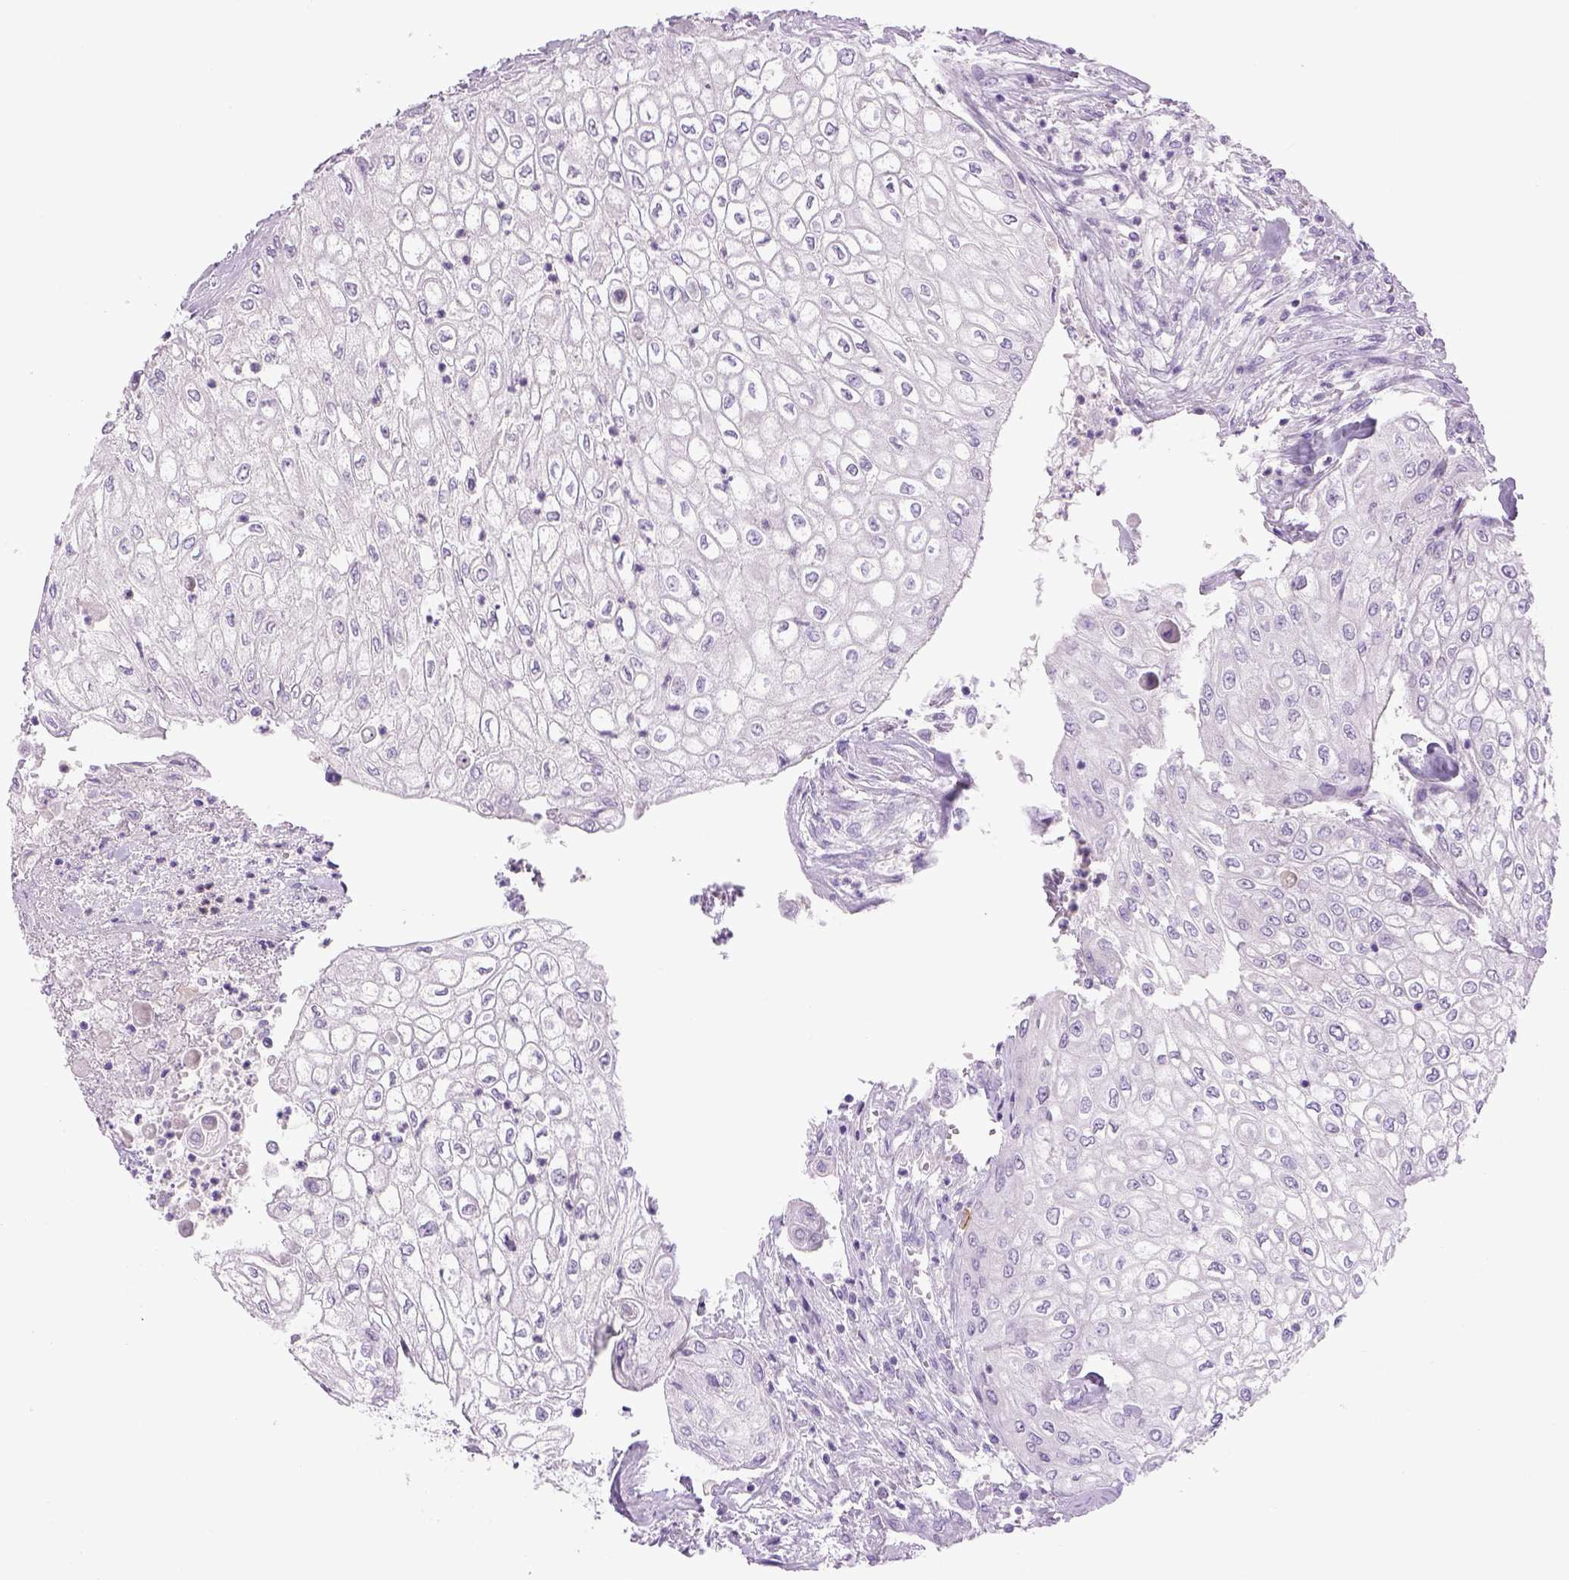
{"staining": {"intensity": "negative", "quantity": "none", "location": "none"}, "tissue": "urothelial cancer", "cell_type": "Tumor cells", "image_type": "cancer", "snomed": [{"axis": "morphology", "description": "Urothelial carcinoma, High grade"}, {"axis": "topography", "description": "Urinary bladder"}], "caption": "DAB immunohistochemical staining of human urothelial cancer displays no significant positivity in tumor cells. (Stains: DAB immunohistochemistry with hematoxylin counter stain, Microscopy: brightfield microscopy at high magnification).", "gene": "DBH", "patient": {"sex": "male", "age": 62}}